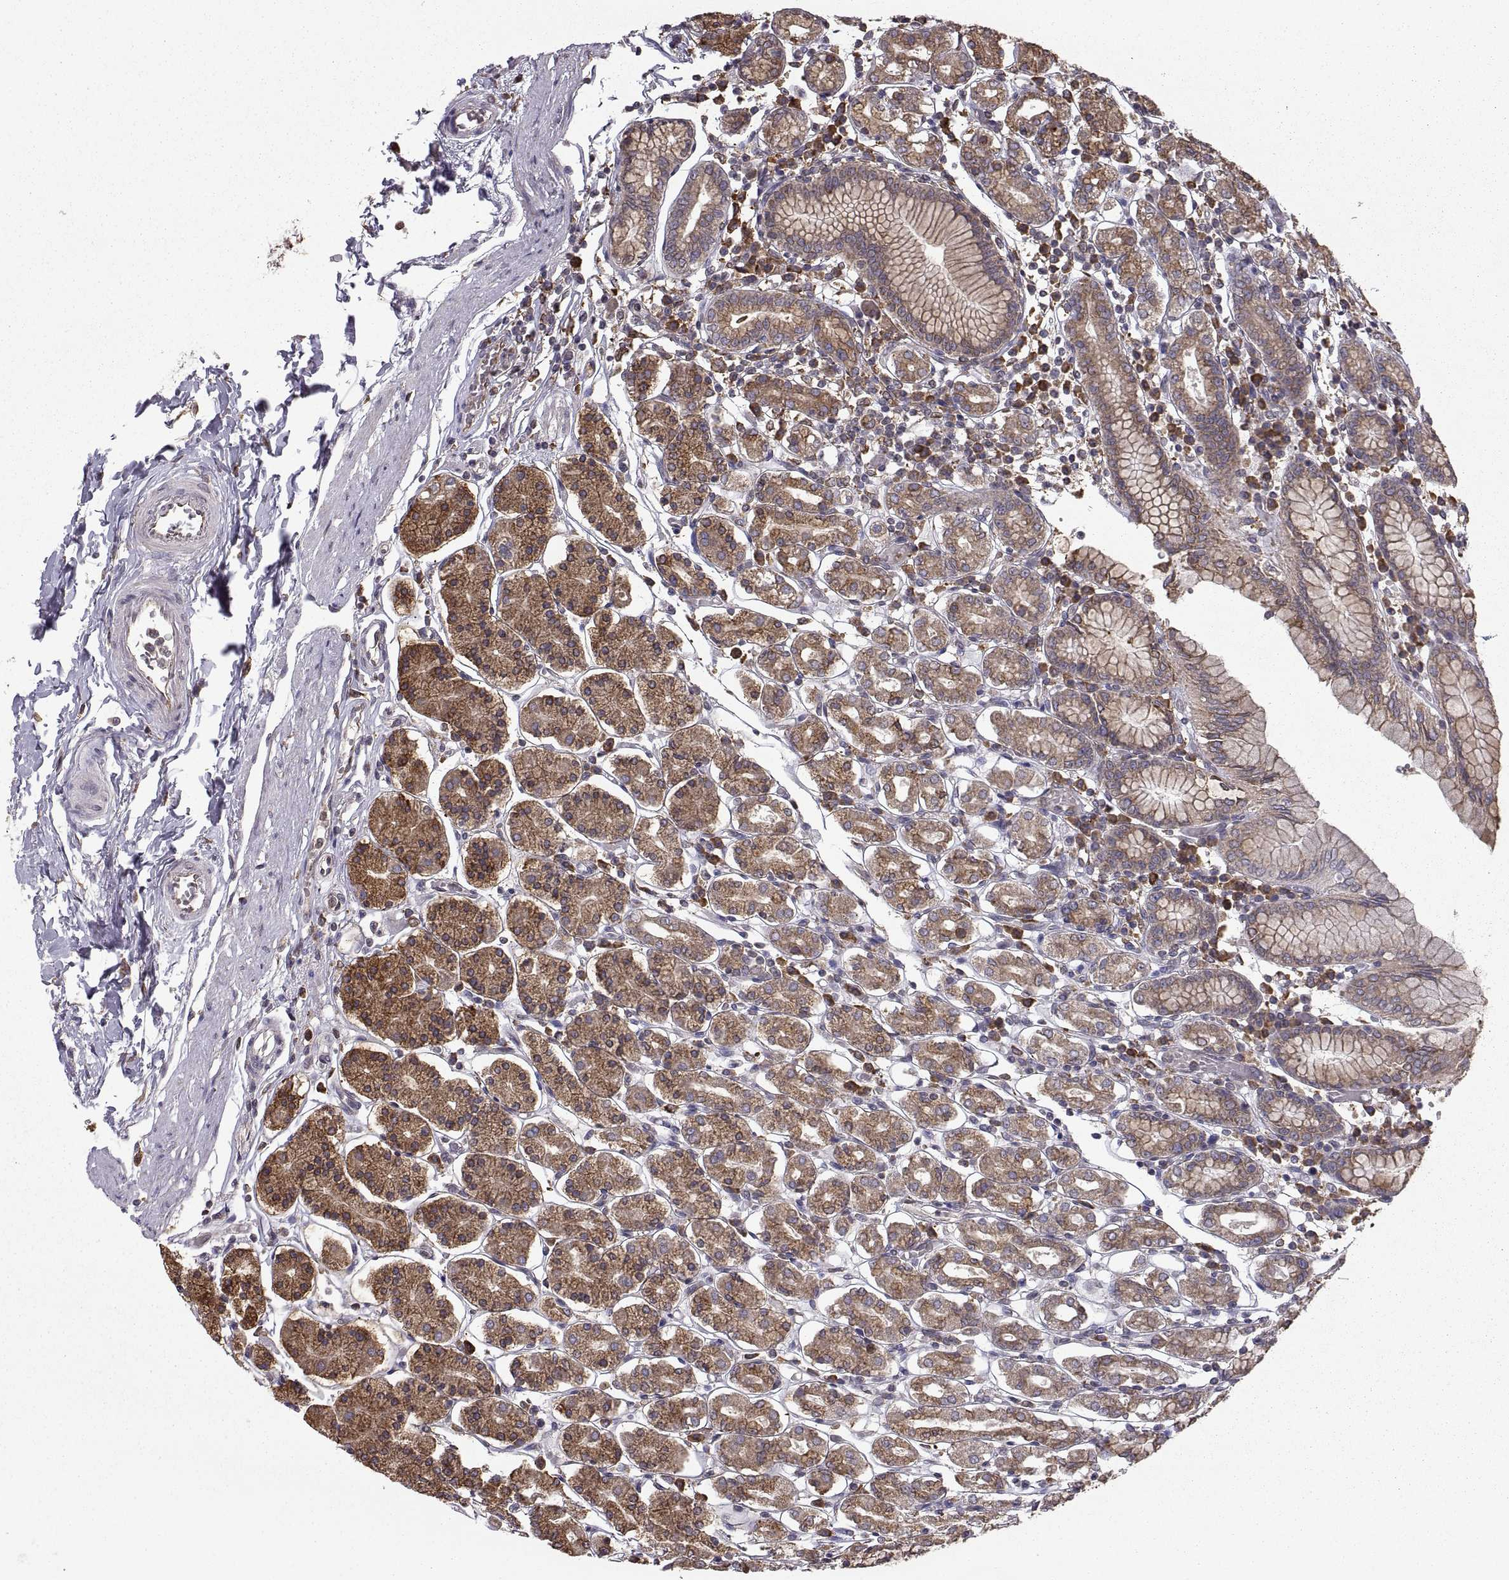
{"staining": {"intensity": "moderate", "quantity": "25%-75%", "location": "cytoplasmic/membranous"}, "tissue": "stomach", "cell_type": "Glandular cells", "image_type": "normal", "snomed": [{"axis": "morphology", "description": "Normal tissue, NOS"}, {"axis": "topography", "description": "Stomach, upper"}, {"axis": "topography", "description": "Stomach"}], "caption": "Moderate cytoplasmic/membranous protein positivity is seen in about 25%-75% of glandular cells in stomach. (DAB (3,3'-diaminobenzidine) IHC with brightfield microscopy, high magnification).", "gene": "PDIA3", "patient": {"sex": "male", "age": 62}}